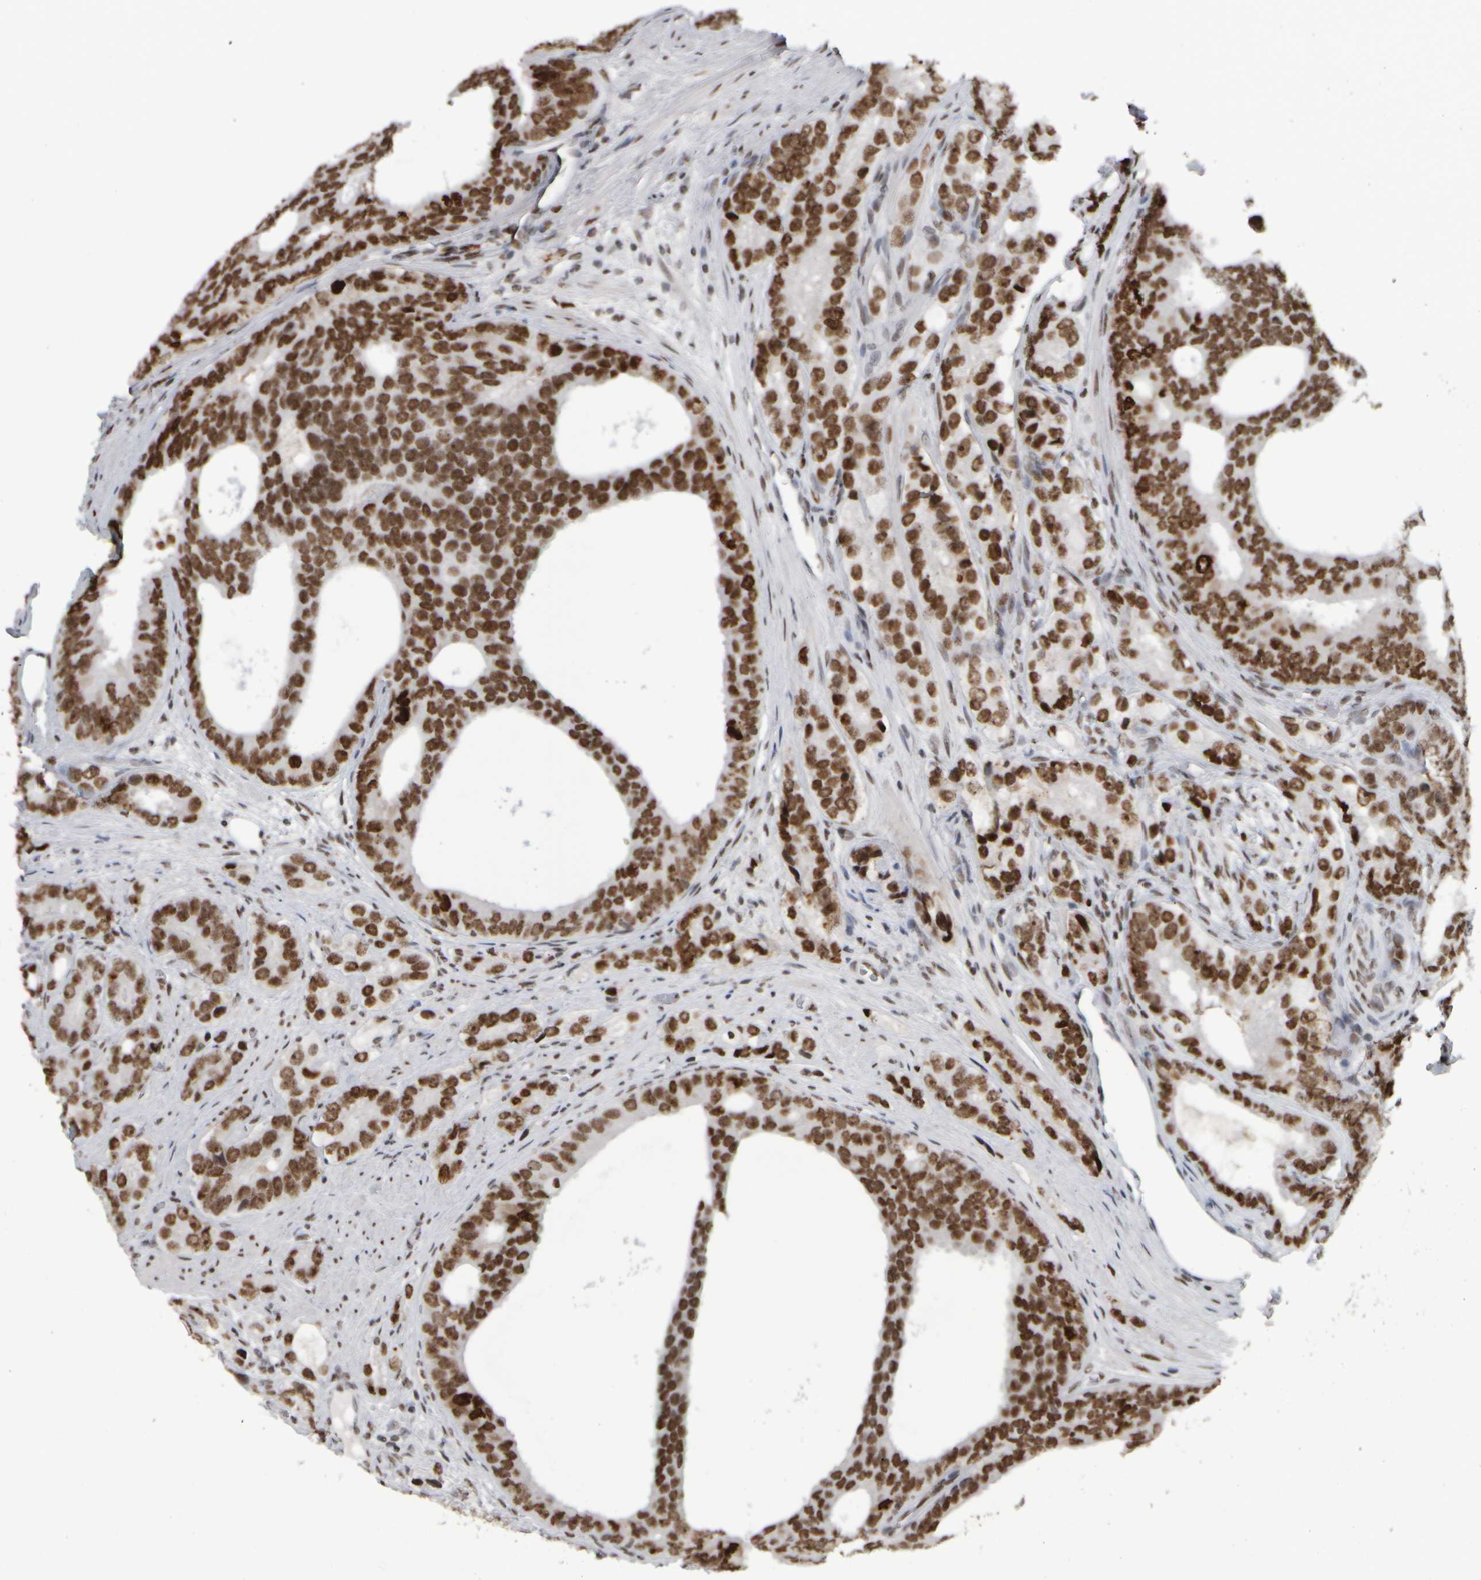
{"staining": {"intensity": "strong", "quantity": ">75%", "location": "nuclear"}, "tissue": "prostate cancer", "cell_type": "Tumor cells", "image_type": "cancer", "snomed": [{"axis": "morphology", "description": "Adenocarcinoma, High grade"}, {"axis": "topography", "description": "Prostate"}], "caption": "Prostate high-grade adenocarcinoma tissue exhibits strong nuclear expression in approximately >75% of tumor cells, visualized by immunohistochemistry. The staining is performed using DAB brown chromogen to label protein expression. The nuclei are counter-stained blue using hematoxylin.", "gene": "TOP2B", "patient": {"sex": "male", "age": 56}}